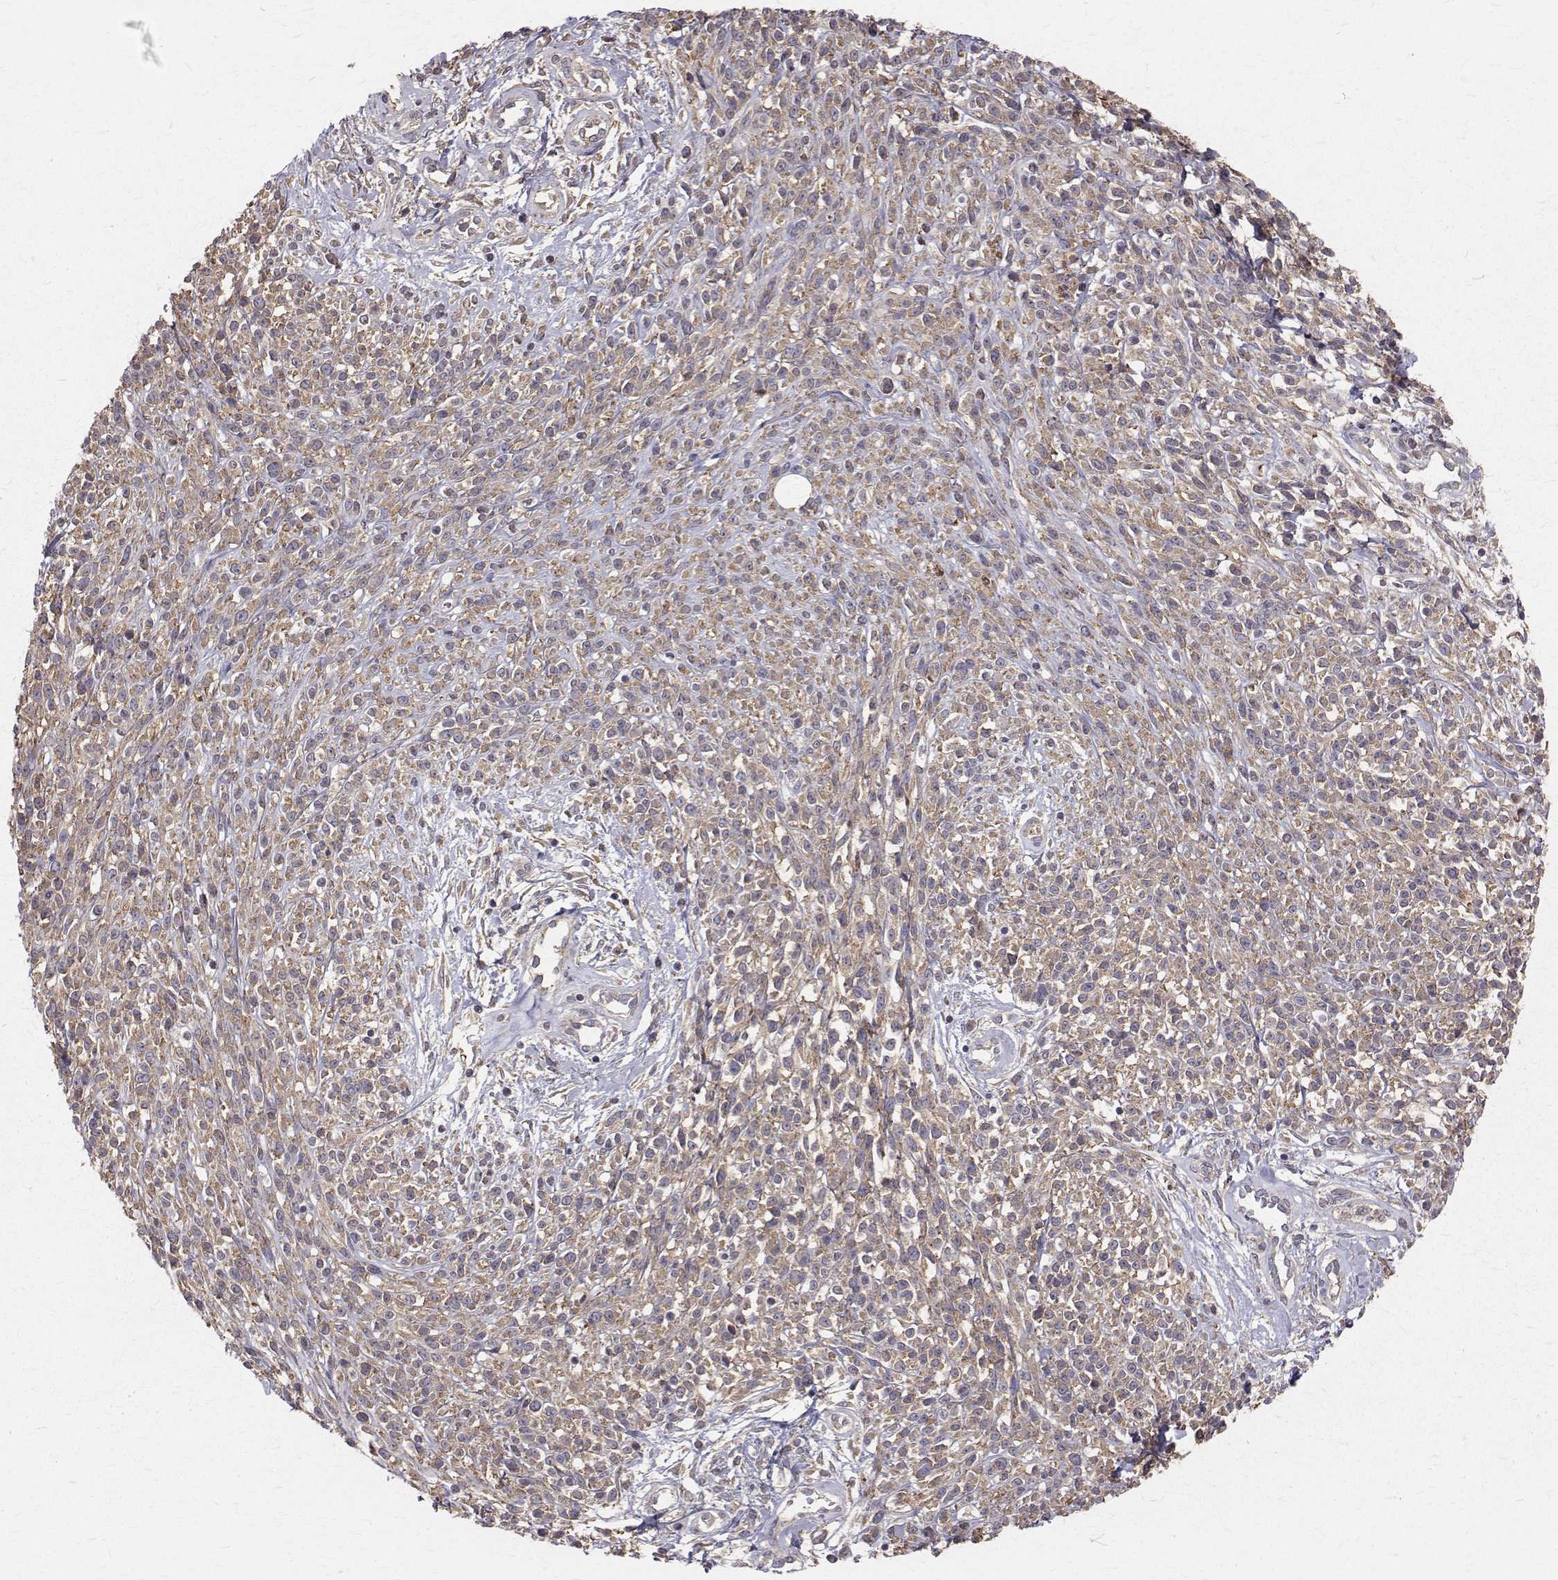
{"staining": {"intensity": "weak", "quantity": ">75%", "location": "cytoplasmic/membranous"}, "tissue": "melanoma", "cell_type": "Tumor cells", "image_type": "cancer", "snomed": [{"axis": "morphology", "description": "Malignant melanoma, NOS"}, {"axis": "topography", "description": "Skin"}, {"axis": "topography", "description": "Skin of trunk"}], "caption": "A photomicrograph showing weak cytoplasmic/membranous positivity in about >75% of tumor cells in melanoma, as visualized by brown immunohistochemical staining.", "gene": "FARSB", "patient": {"sex": "male", "age": 74}}